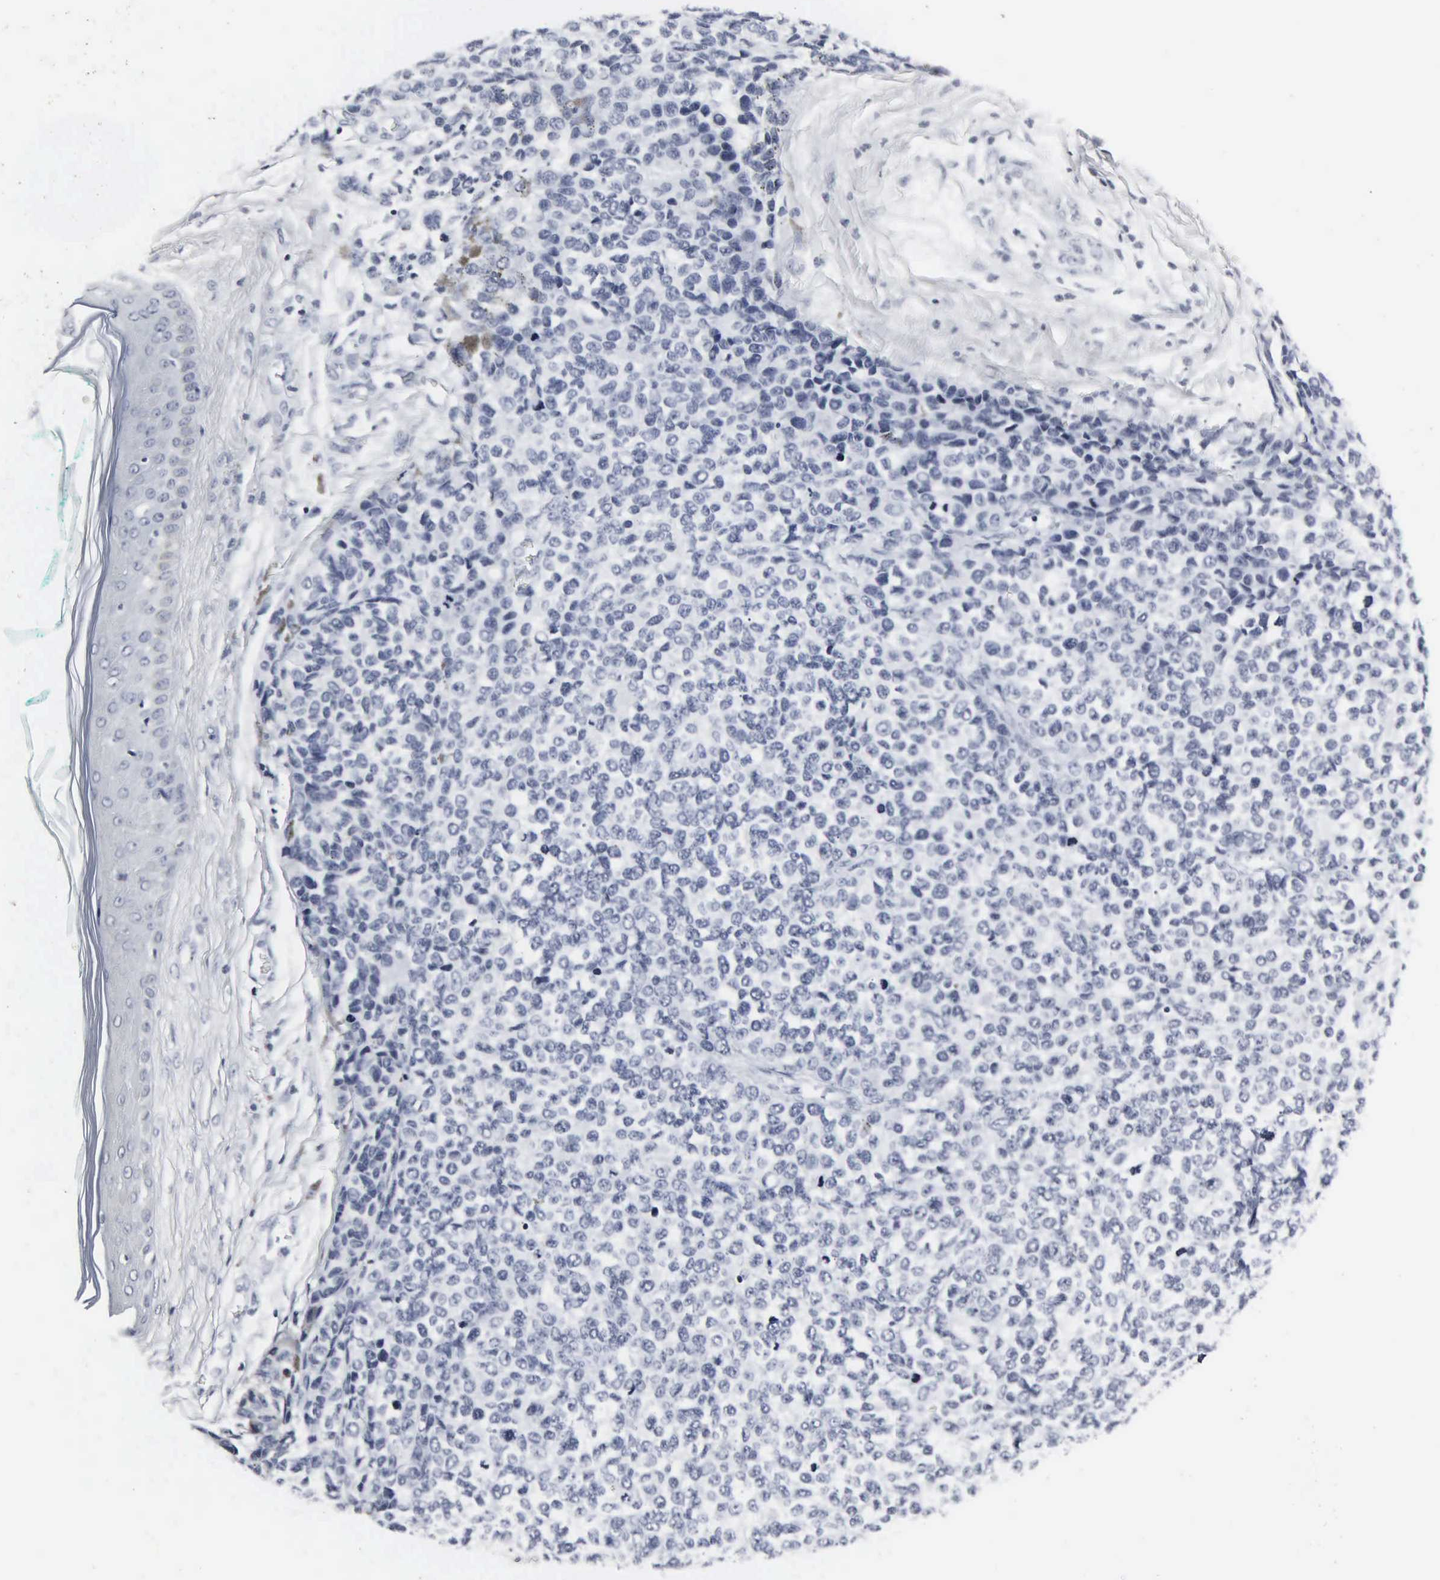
{"staining": {"intensity": "negative", "quantity": "none", "location": "none"}, "tissue": "melanoma", "cell_type": "Tumor cells", "image_type": "cancer", "snomed": [{"axis": "morphology", "description": "Malignant melanoma, NOS"}, {"axis": "topography", "description": "Skin"}], "caption": "A photomicrograph of melanoma stained for a protein reveals no brown staining in tumor cells.", "gene": "DGCR2", "patient": {"sex": "female", "age": 85}}